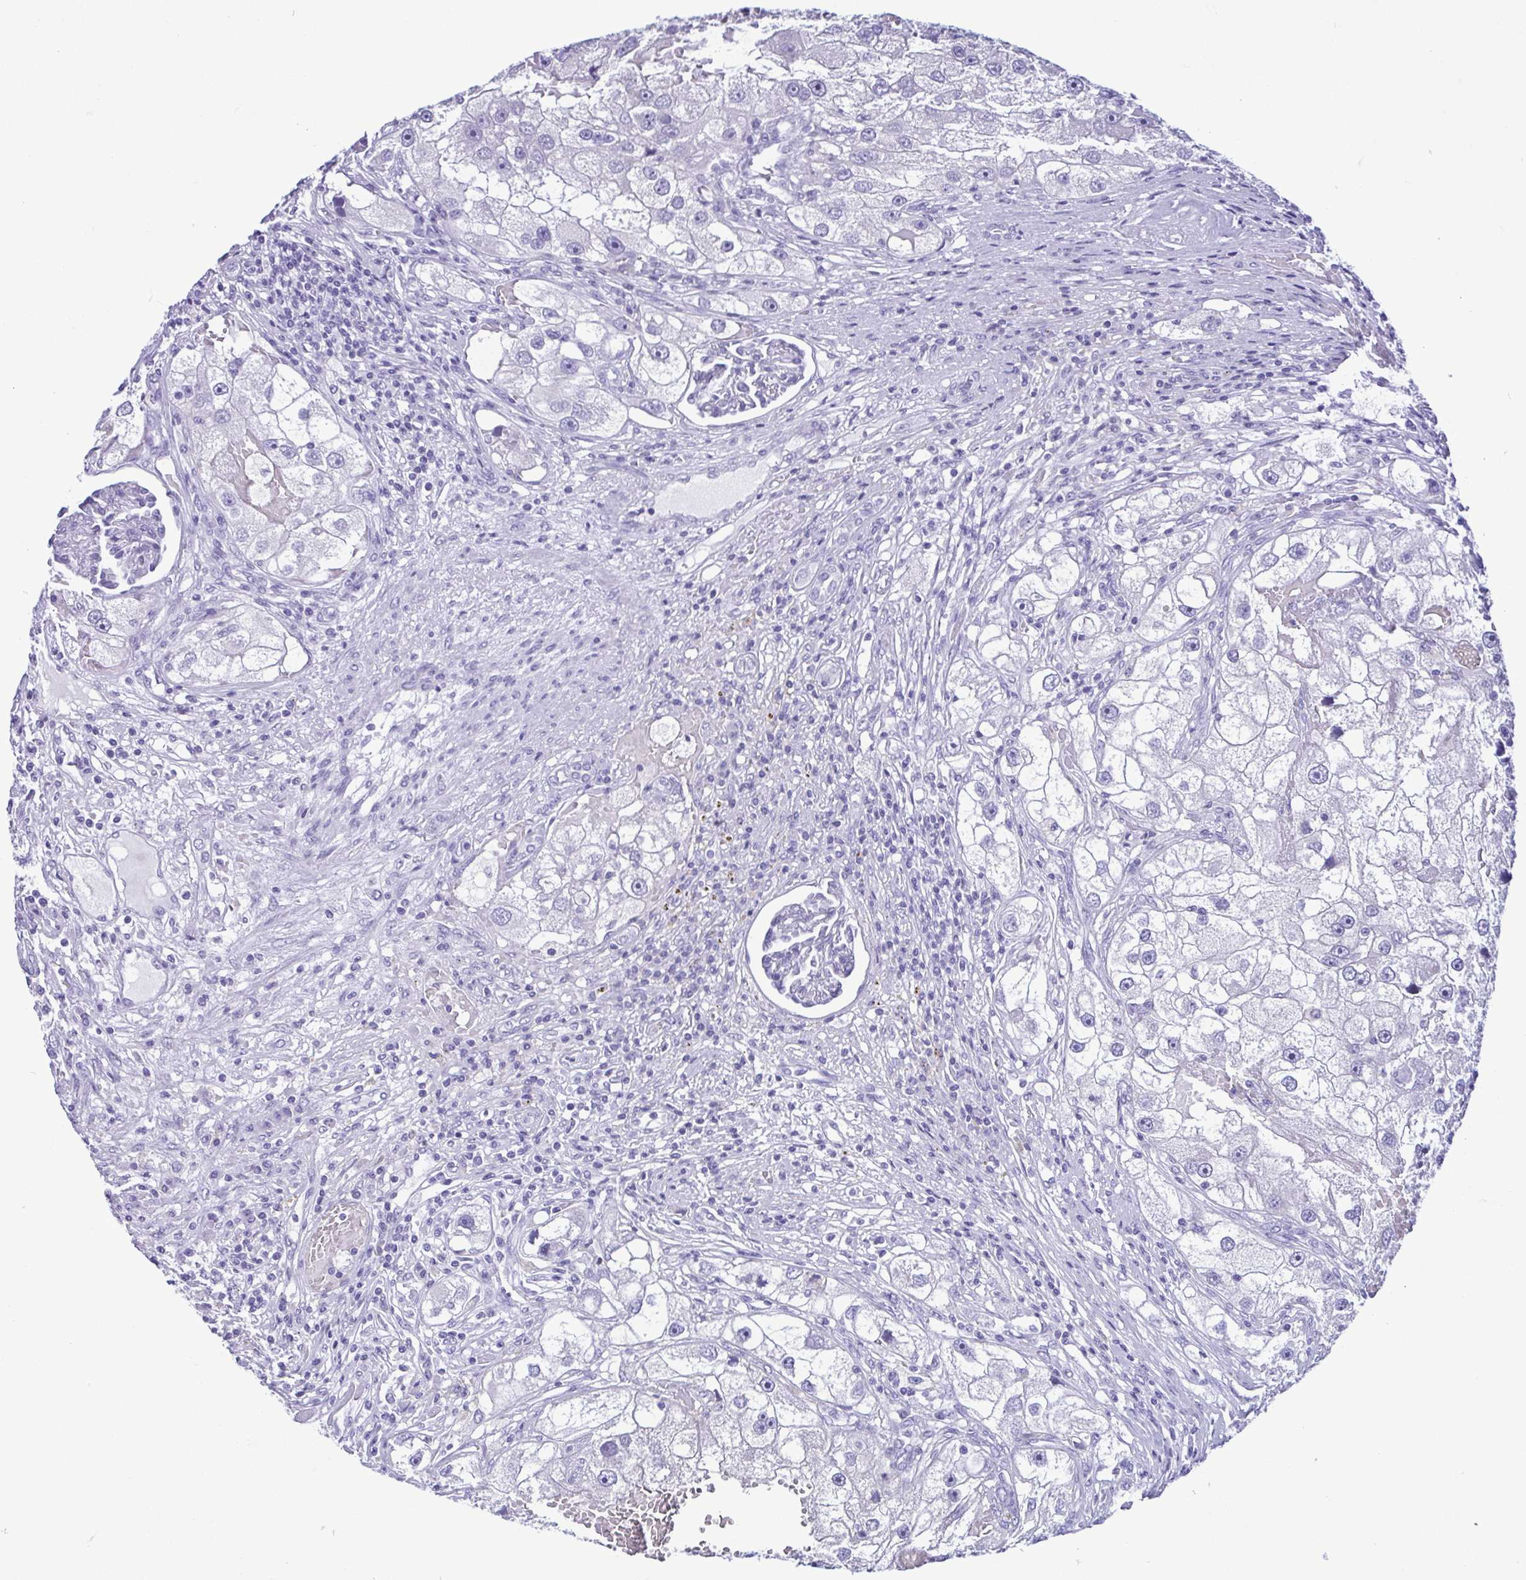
{"staining": {"intensity": "negative", "quantity": "none", "location": "none"}, "tissue": "renal cancer", "cell_type": "Tumor cells", "image_type": "cancer", "snomed": [{"axis": "morphology", "description": "Adenocarcinoma, NOS"}, {"axis": "topography", "description": "Kidney"}], "caption": "Immunohistochemistry (IHC) of human adenocarcinoma (renal) reveals no positivity in tumor cells. (Stains: DAB (3,3'-diaminobenzidine) immunohistochemistry (IHC) with hematoxylin counter stain, Microscopy: brightfield microscopy at high magnification).", "gene": "SPATA16", "patient": {"sex": "male", "age": 63}}